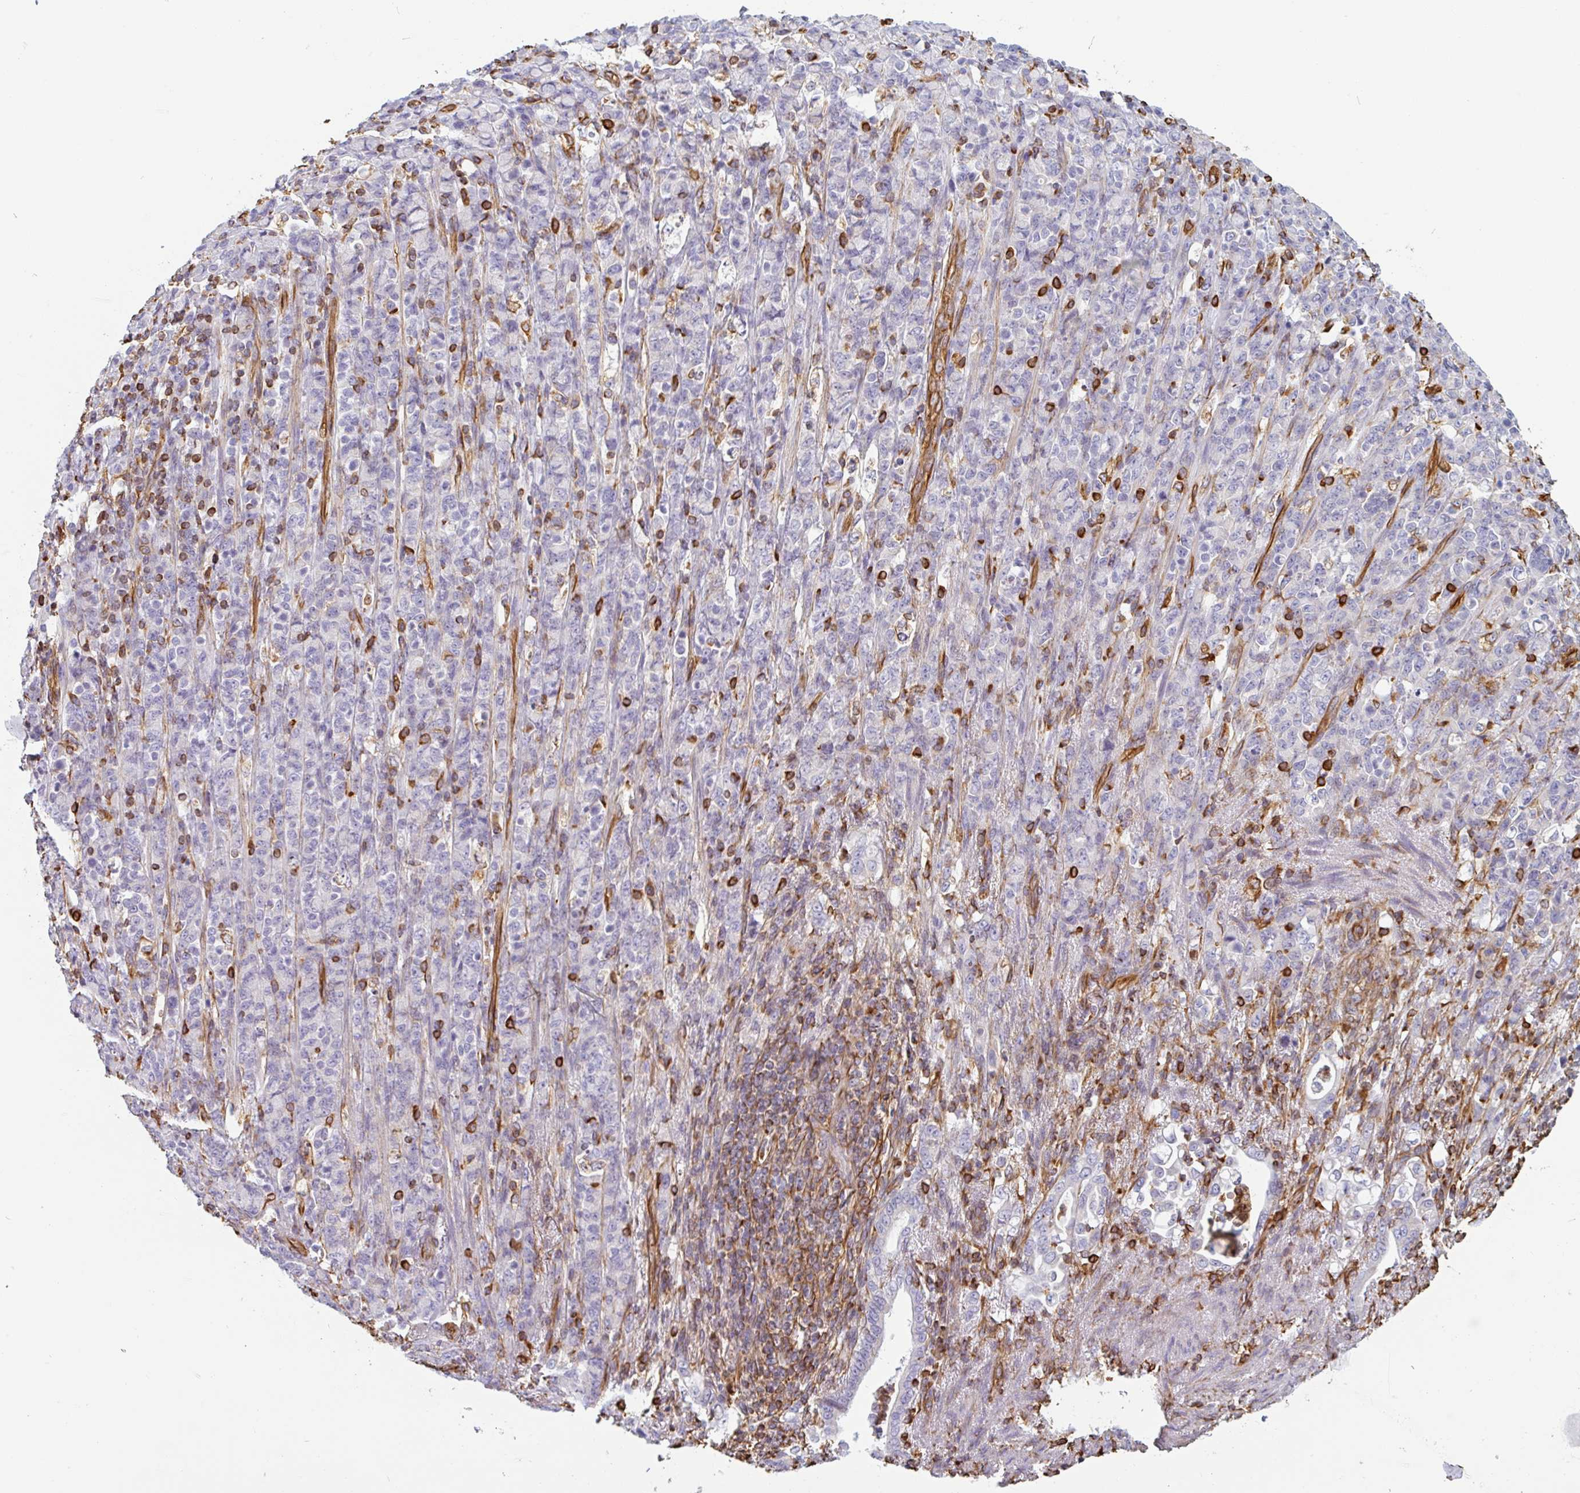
{"staining": {"intensity": "negative", "quantity": "none", "location": "none"}, "tissue": "stomach cancer", "cell_type": "Tumor cells", "image_type": "cancer", "snomed": [{"axis": "morphology", "description": "Normal tissue, NOS"}, {"axis": "morphology", "description": "Adenocarcinoma, NOS"}, {"axis": "topography", "description": "Stomach"}], "caption": "Photomicrograph shows no protein staining in tumor cells of stomach adenocarcinoma tissue. (DAB (3,3'-diaminobenzidine) IHC, high magnification).", "gene": "PPFIA1", "patient": {"sex": "female", "age": 79}}